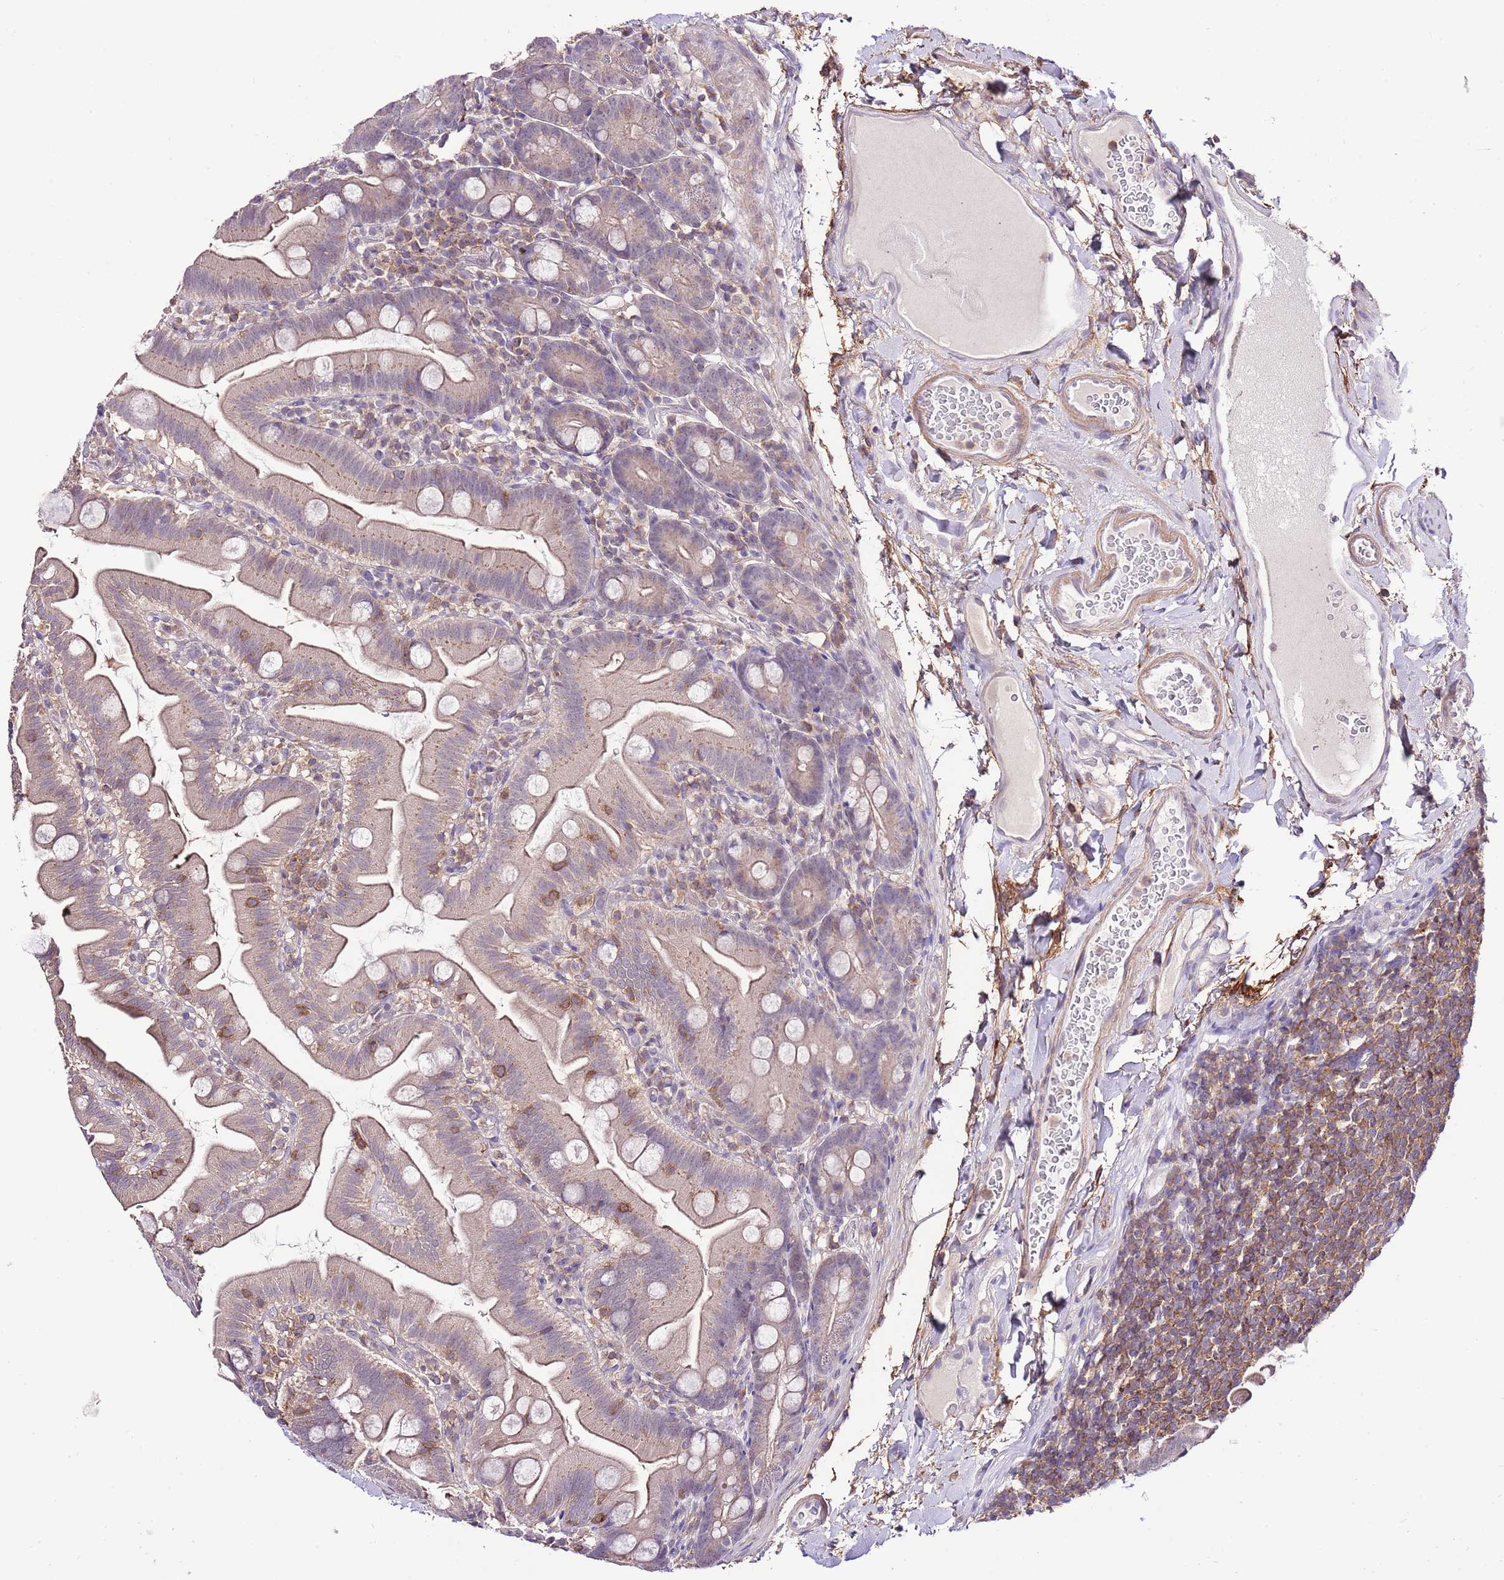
{"staining": {"intensity": "weak", "quantity": "25%-75%", "location": "cytoplasmic/membranous"}, "tissue": "small intestine", "cell_type": "Glandular cells", "image_type": "normal", "snomed": [{"axis": "morphology", "description": "Normal tissue, NOS"}, {"axis": "topography", "description": "Small intestine"}], "caption": "Brown immunohistochemical staining in normal small intestine reveals weak cytoplasmic/membranous positivity in about 25%-75% of glandular cells.", "gene": "EFHD1", "patient": {"sex": "female", "age": 68}}